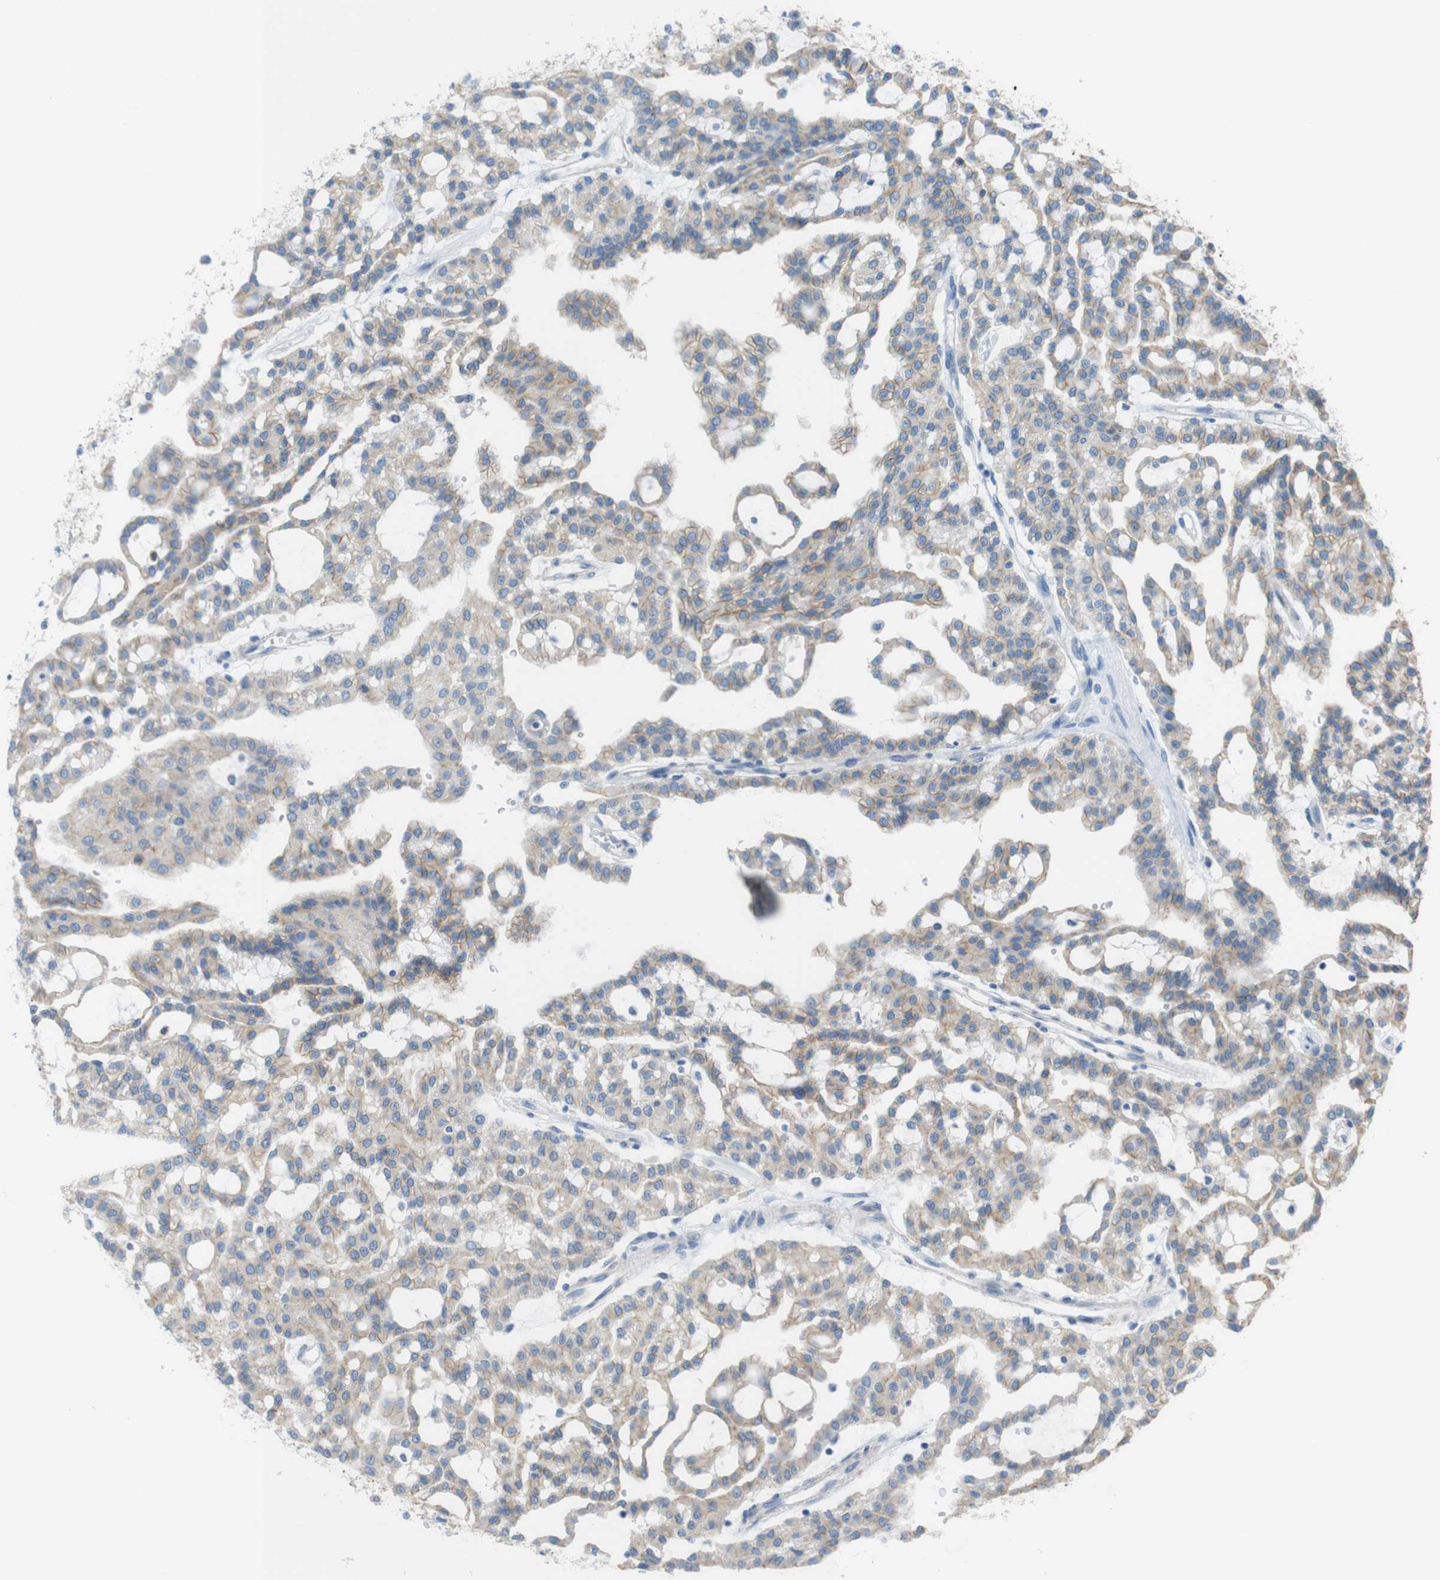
{"staining": {"intensity": "weak", "quantity": "25%-75%", "location": "cytoplasmic/membranous"}, "tissue": "renal cancer", "cell_type": "Tumor cells", "image_type": "cancer", "snomed": [{"axis": "morphology", "description": "Adenocarcinoma, NOS"}, {"axis": "topography", "description": "Kidney"}], "caption": "Renal cancer (adenocarcinoma) stained with a protein marker shows weak staining in tumor cells.", "gene": "CLMN", "patient": {"sex": "male", "age": 63}}